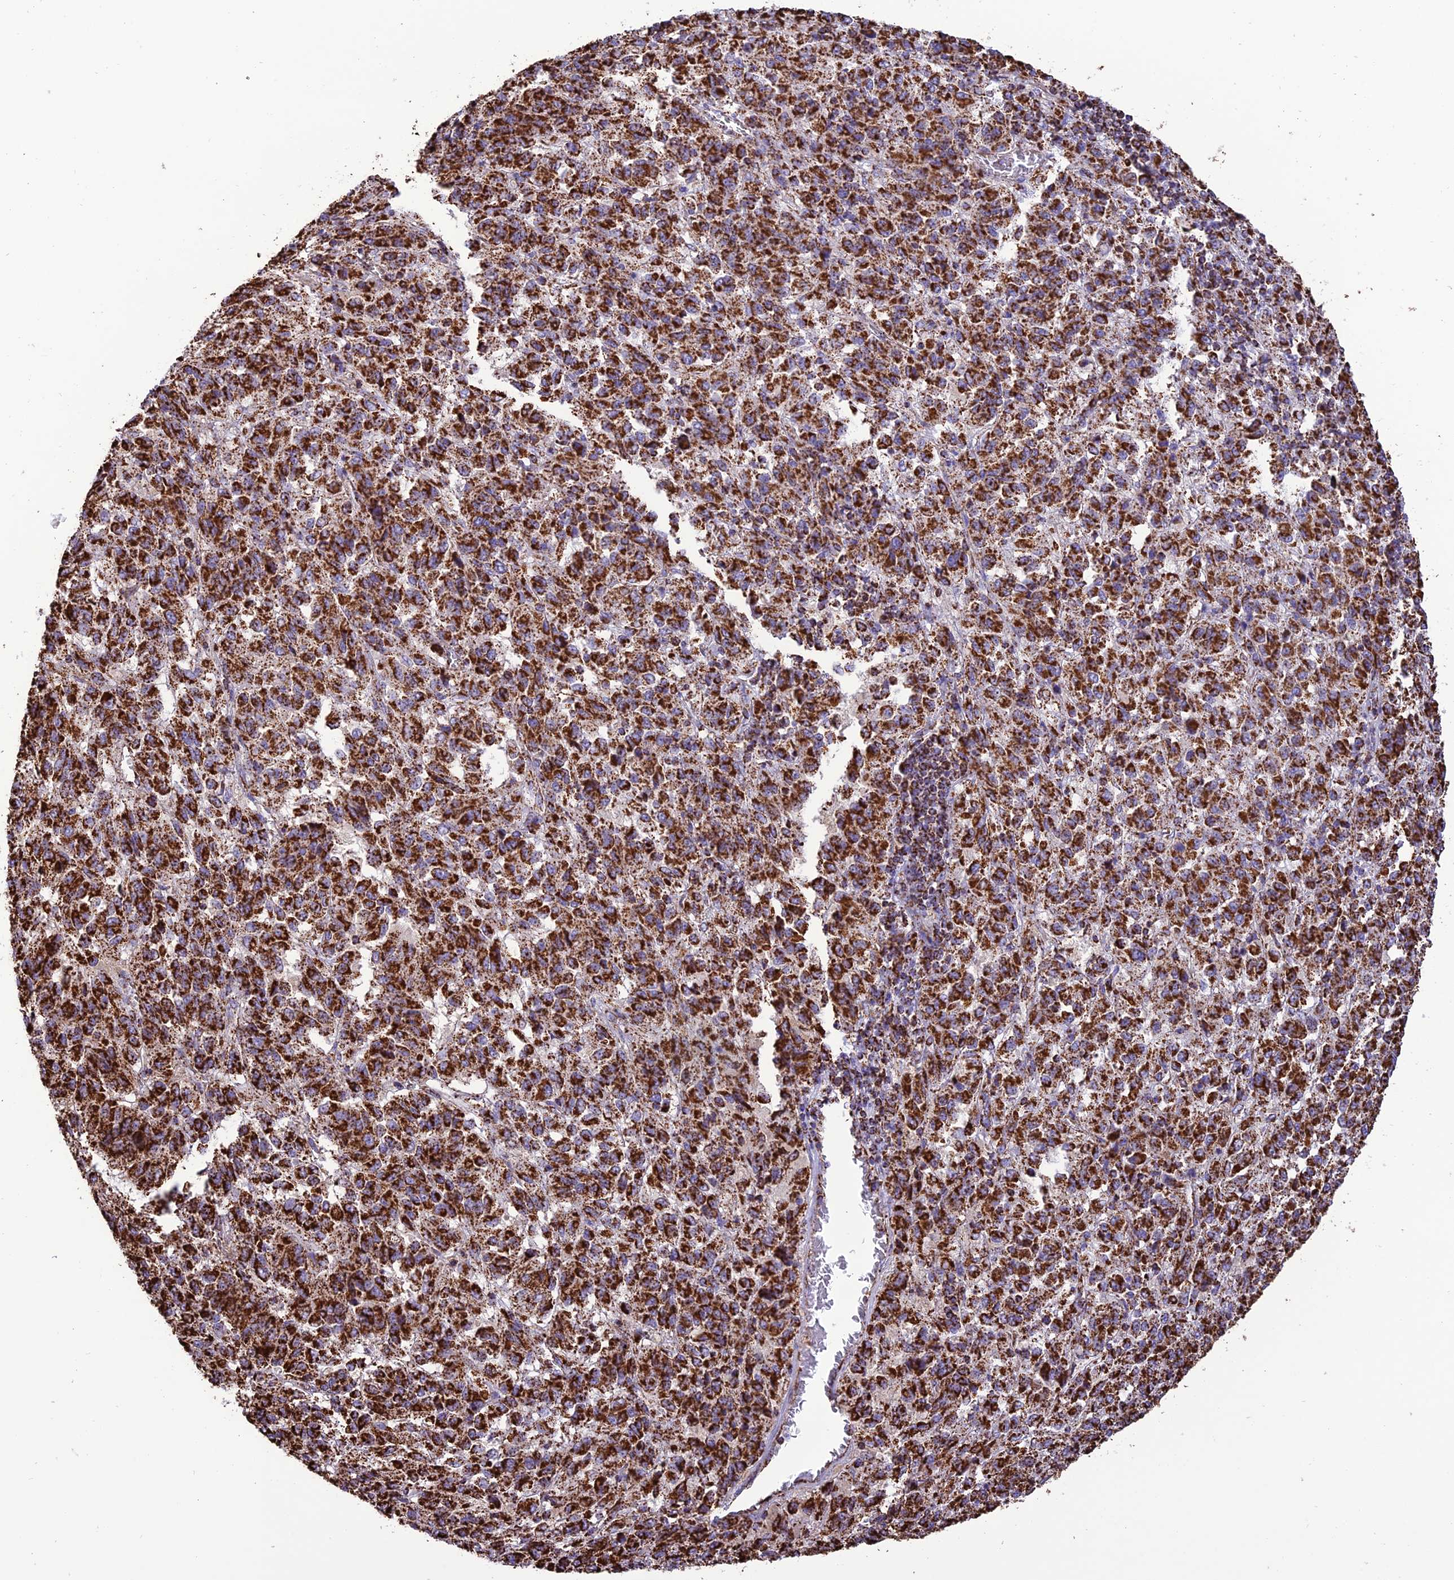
{"staining": {"intensity": "strong", "quantity": ">75%", "location": "cytoplasmic/membranous"}, "tissue": "melanoma", "cell_type": "Tumor cells", "image_type": "cancer", "snomed": [{"axis": "morphology", "description": "Malignant melanoma, Metastatic site"}, {"axis": "topography", "description": "Lung"}], "caption": "Human melanoma stained with a protein marker reveals strong staining in tumor cells.", "gene": "NDUFAF1", "patient": {"sex": "male", "age": 64}}